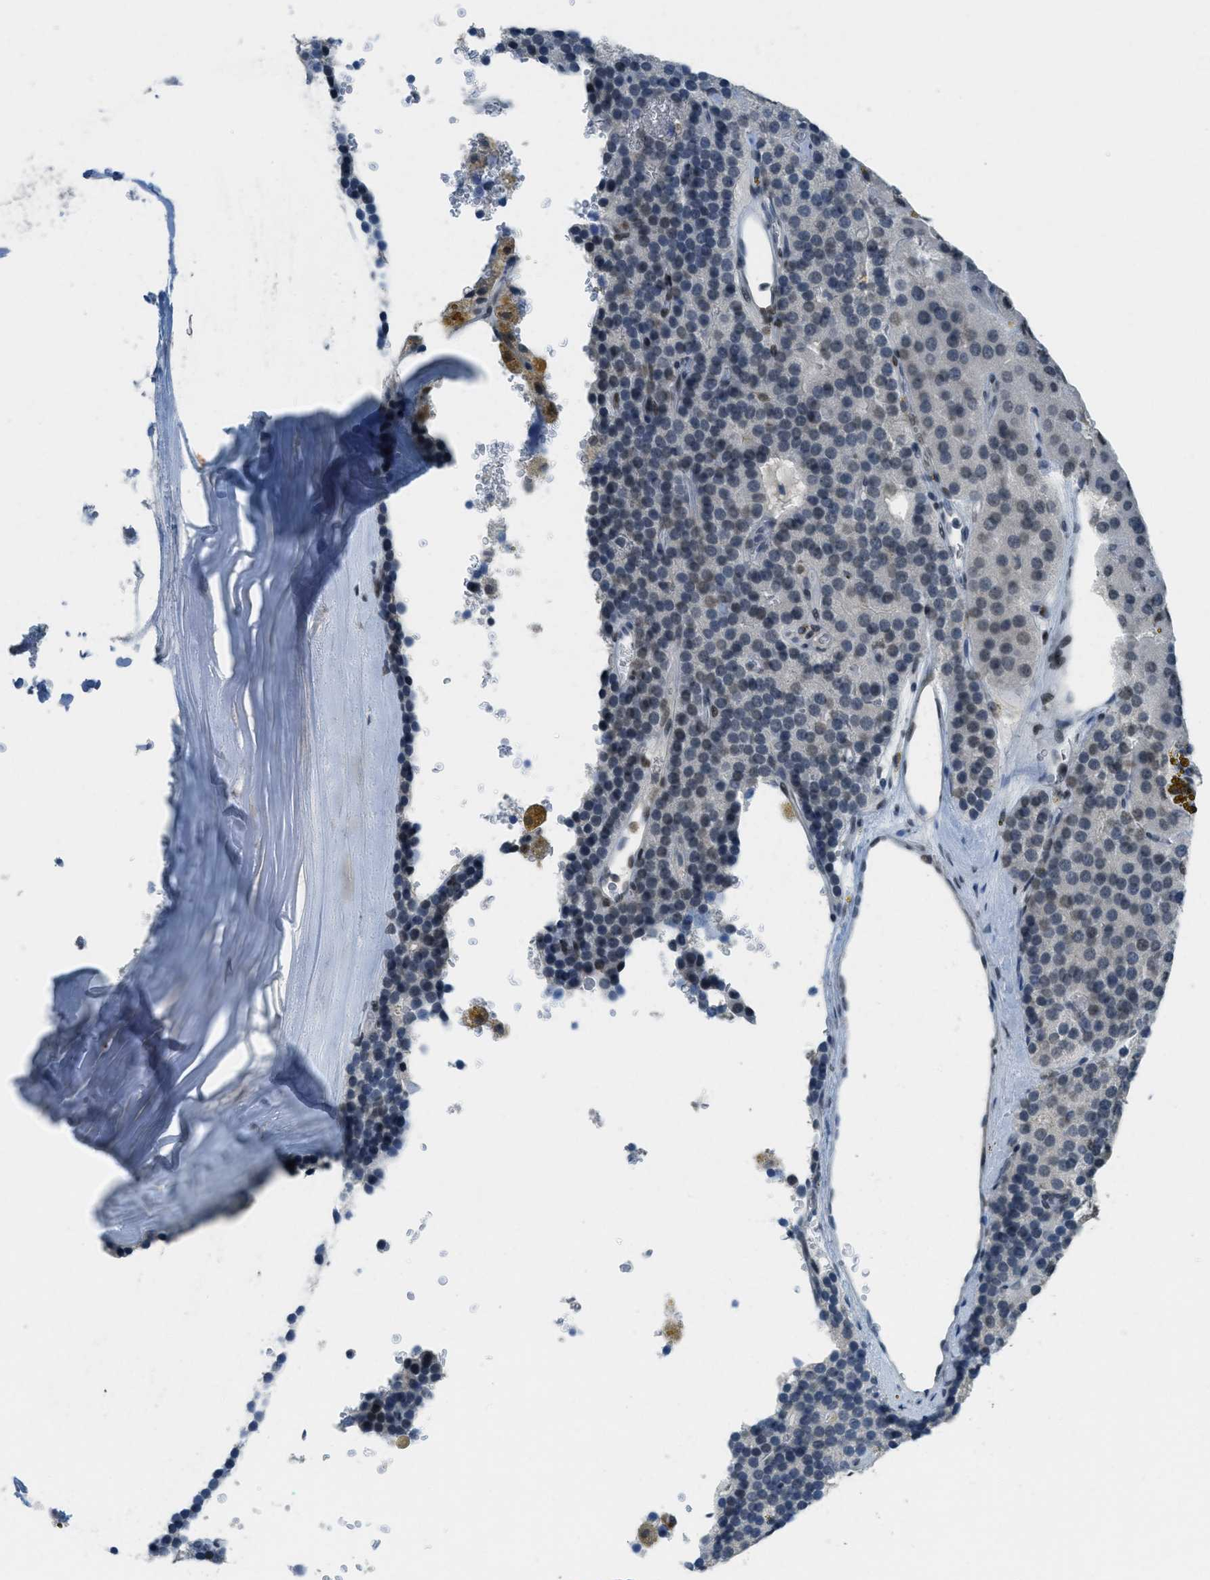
{"staining": {"intensity": "weak", "quantity": "<25%", "location": "nuclear"}, "tissue": "parathyroid gland", "cell_type": "Glandular cells", "image_type": "normal", "snomed": [{"axis": "morphology", "description": "Normal tissue, NOS"}, {"axis": "morphology", "description": "Adenoma, NOS"}, {"axis": "topography", "description": "Parathyroid gland"}], "caption": "Immunohistochemistry image of unremarkable parathyroid gland: parathyroid gland stained with DAB displays no significant protein staining in glandular cells. The staining was performed using DAB to visualize the protein expression in brown, while the nuclei were stained in blue with hematoxylin (Magnification: 20x).", "gene": "TTC13", "patient": {"sex": "female", "age": 86}}